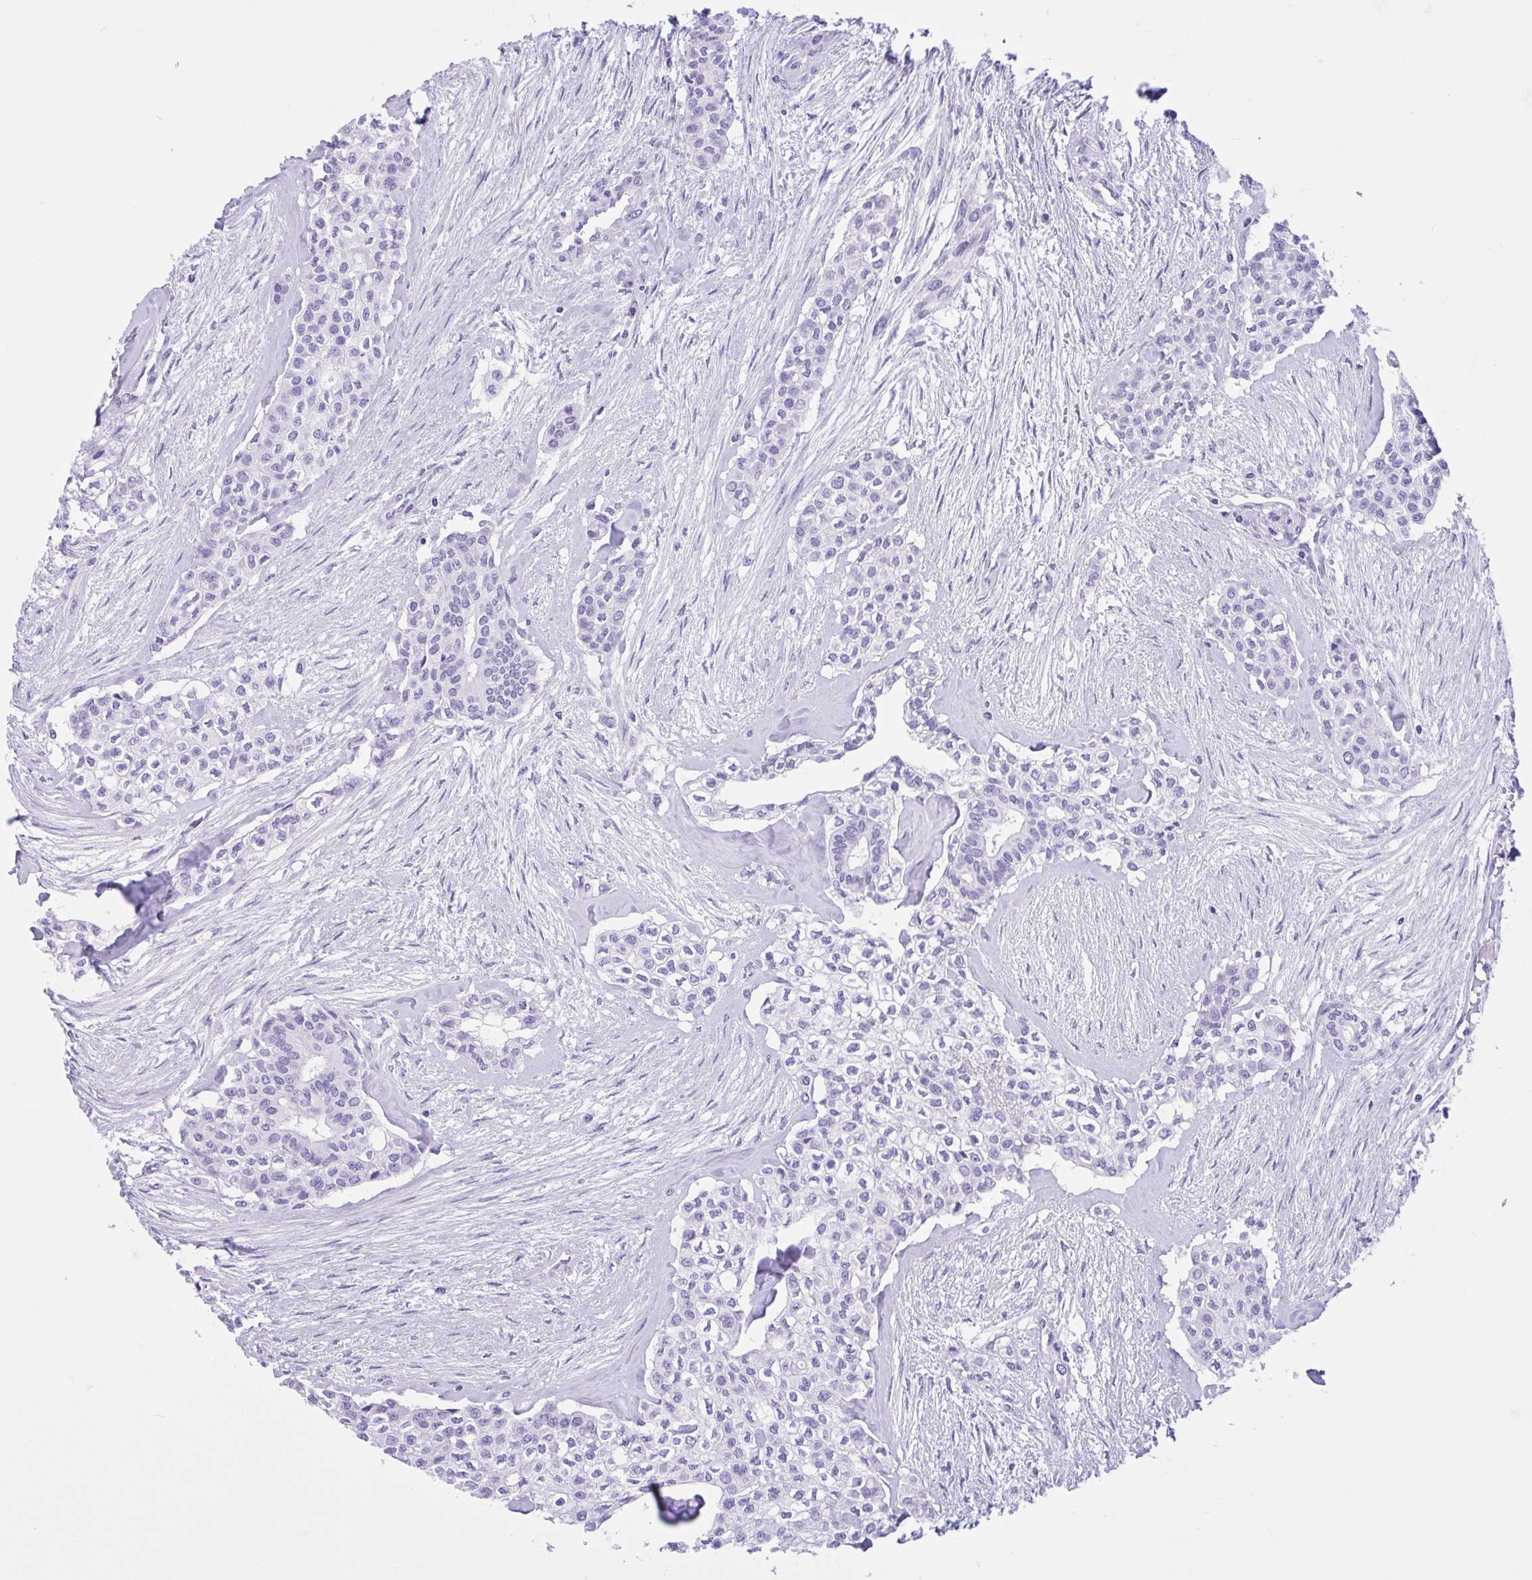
{"staining": {"intensity": "negative", "quantity": "none", "location": "none"}, "tissue": "head and neck cancer", "cell_type": "Tumor cells", "image_type": "cancer", "snomed": [{"axis": "morphology", "description": "Adenocarcinoma, NOS"}, {"axis": "topography", "description": "Head-Neck"}], "caption": "The immunohistochemistry micrograph has no significant expression in tumor cells of adenocarcinoma (head and neck) tissue.", "gene": "IAPP", "patient": {"sex": "male", "age": 81}}